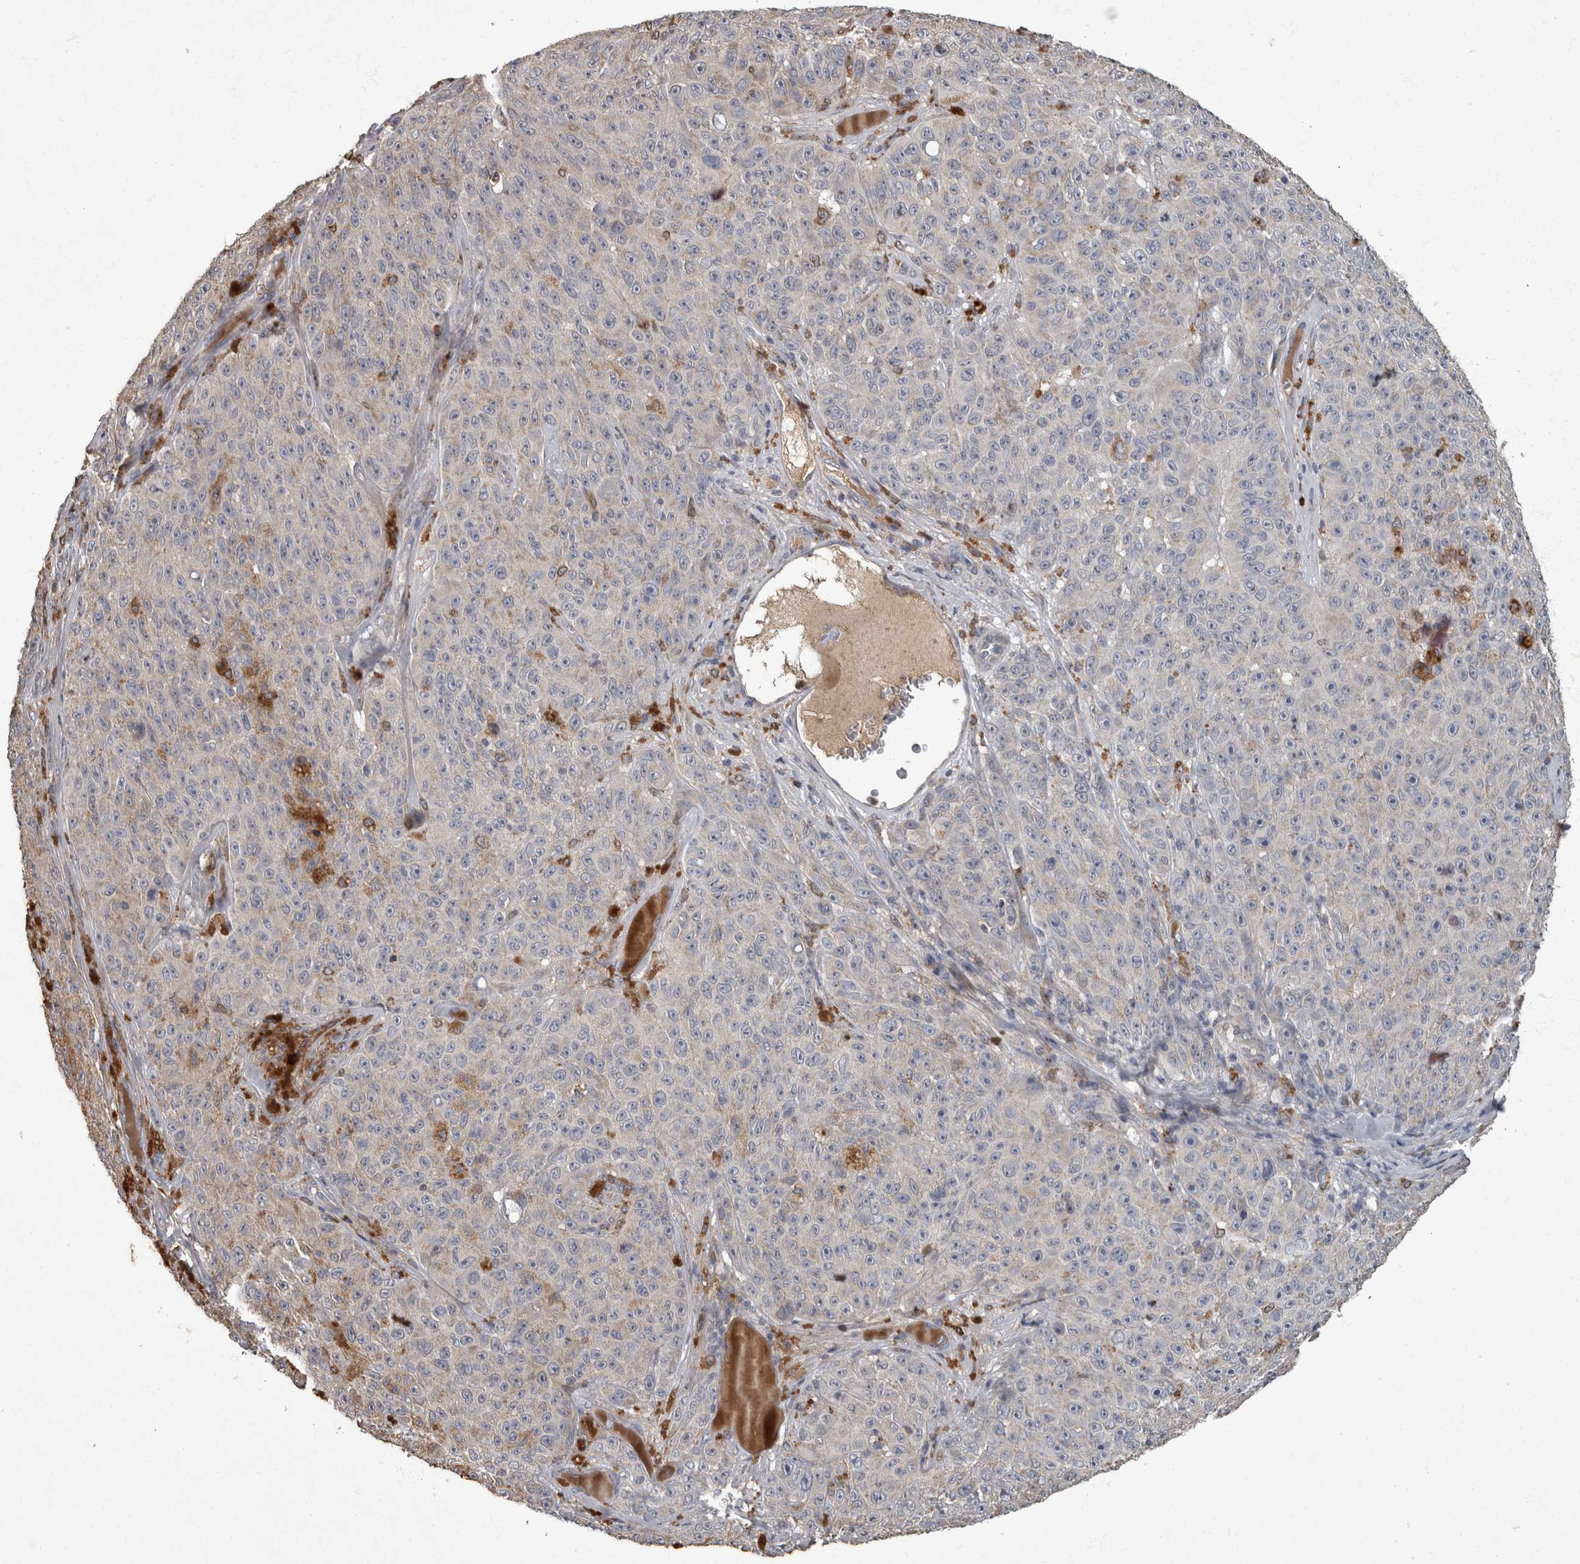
{"staining": {"intensity": "weak", "quantity": "<25%", "location": "cytoplasmic/membranous"}, "tissue": "melanoma", "cell_type": "Tumor cells", "image_type": "cancer", "snomed": [{"axis": "morphology", "description": "Malignant melanoma, NOS"}, {"axis": "topography", "description": "Skin"}], "caption": "Melanoma was stained to show a protein in brown. There is no significant positivity in tumor cells.", "gene": "PPP1R3C", "patient": {"sex": "female", "age": 82}}